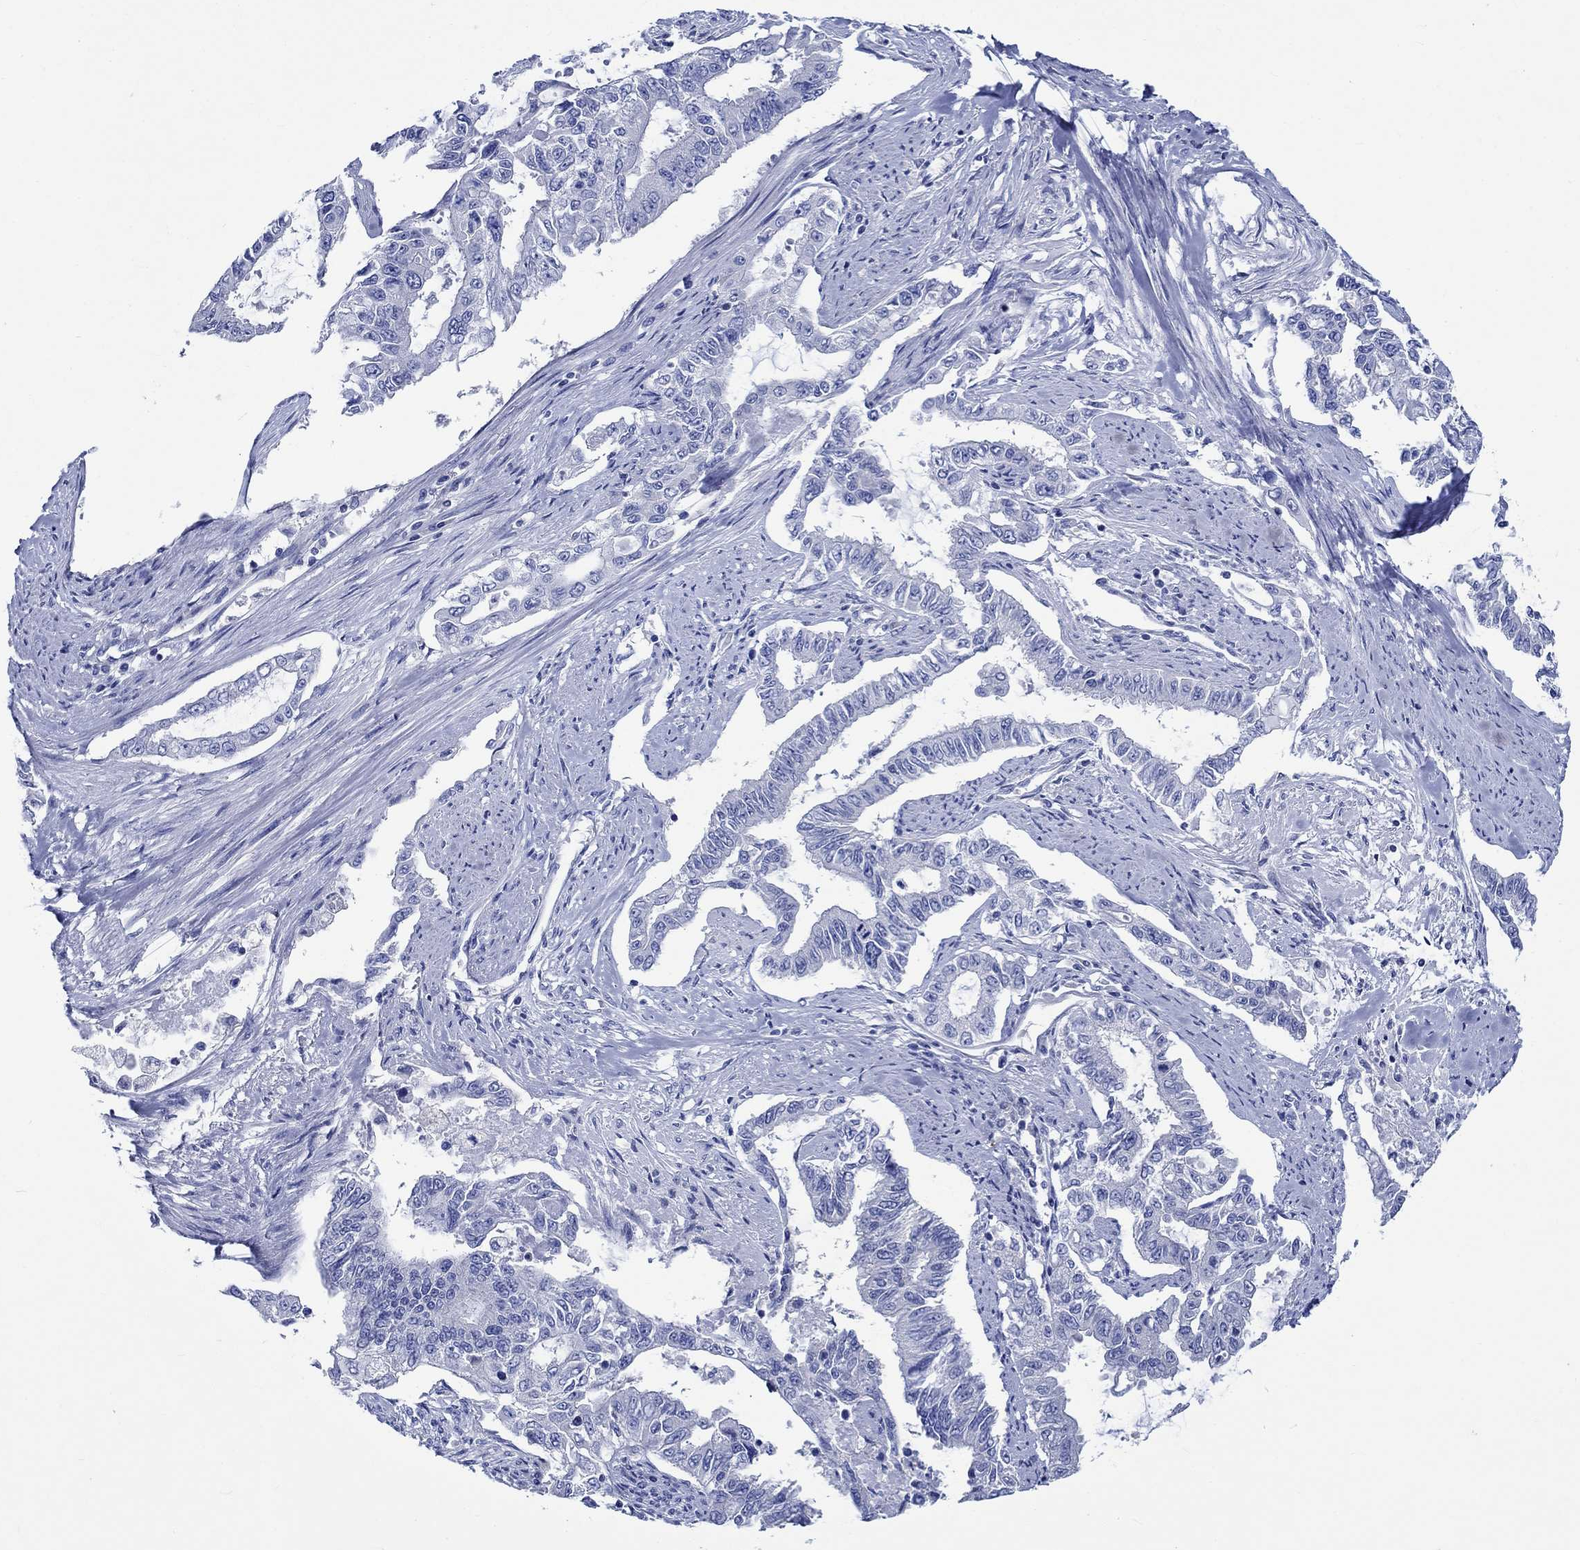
{"staining": {"intensity": "negative", "quantity": "none", "location": "none"}, "tissue": "endometrial cancer", "cell_type": "Tumor cells", "image_type": "cancer", "snomed": [{"axis": "morphology", "description": "Adenocarcinoma, NOS"}, {"axis": "topography", "description": "Uterus"}], "caption": "Immunohistochemical staining of endometrial cancer reveals no significant staining in tumor cells.", "gene": "PTPRN2", "patient": {"sex": "female", "age": 59}}